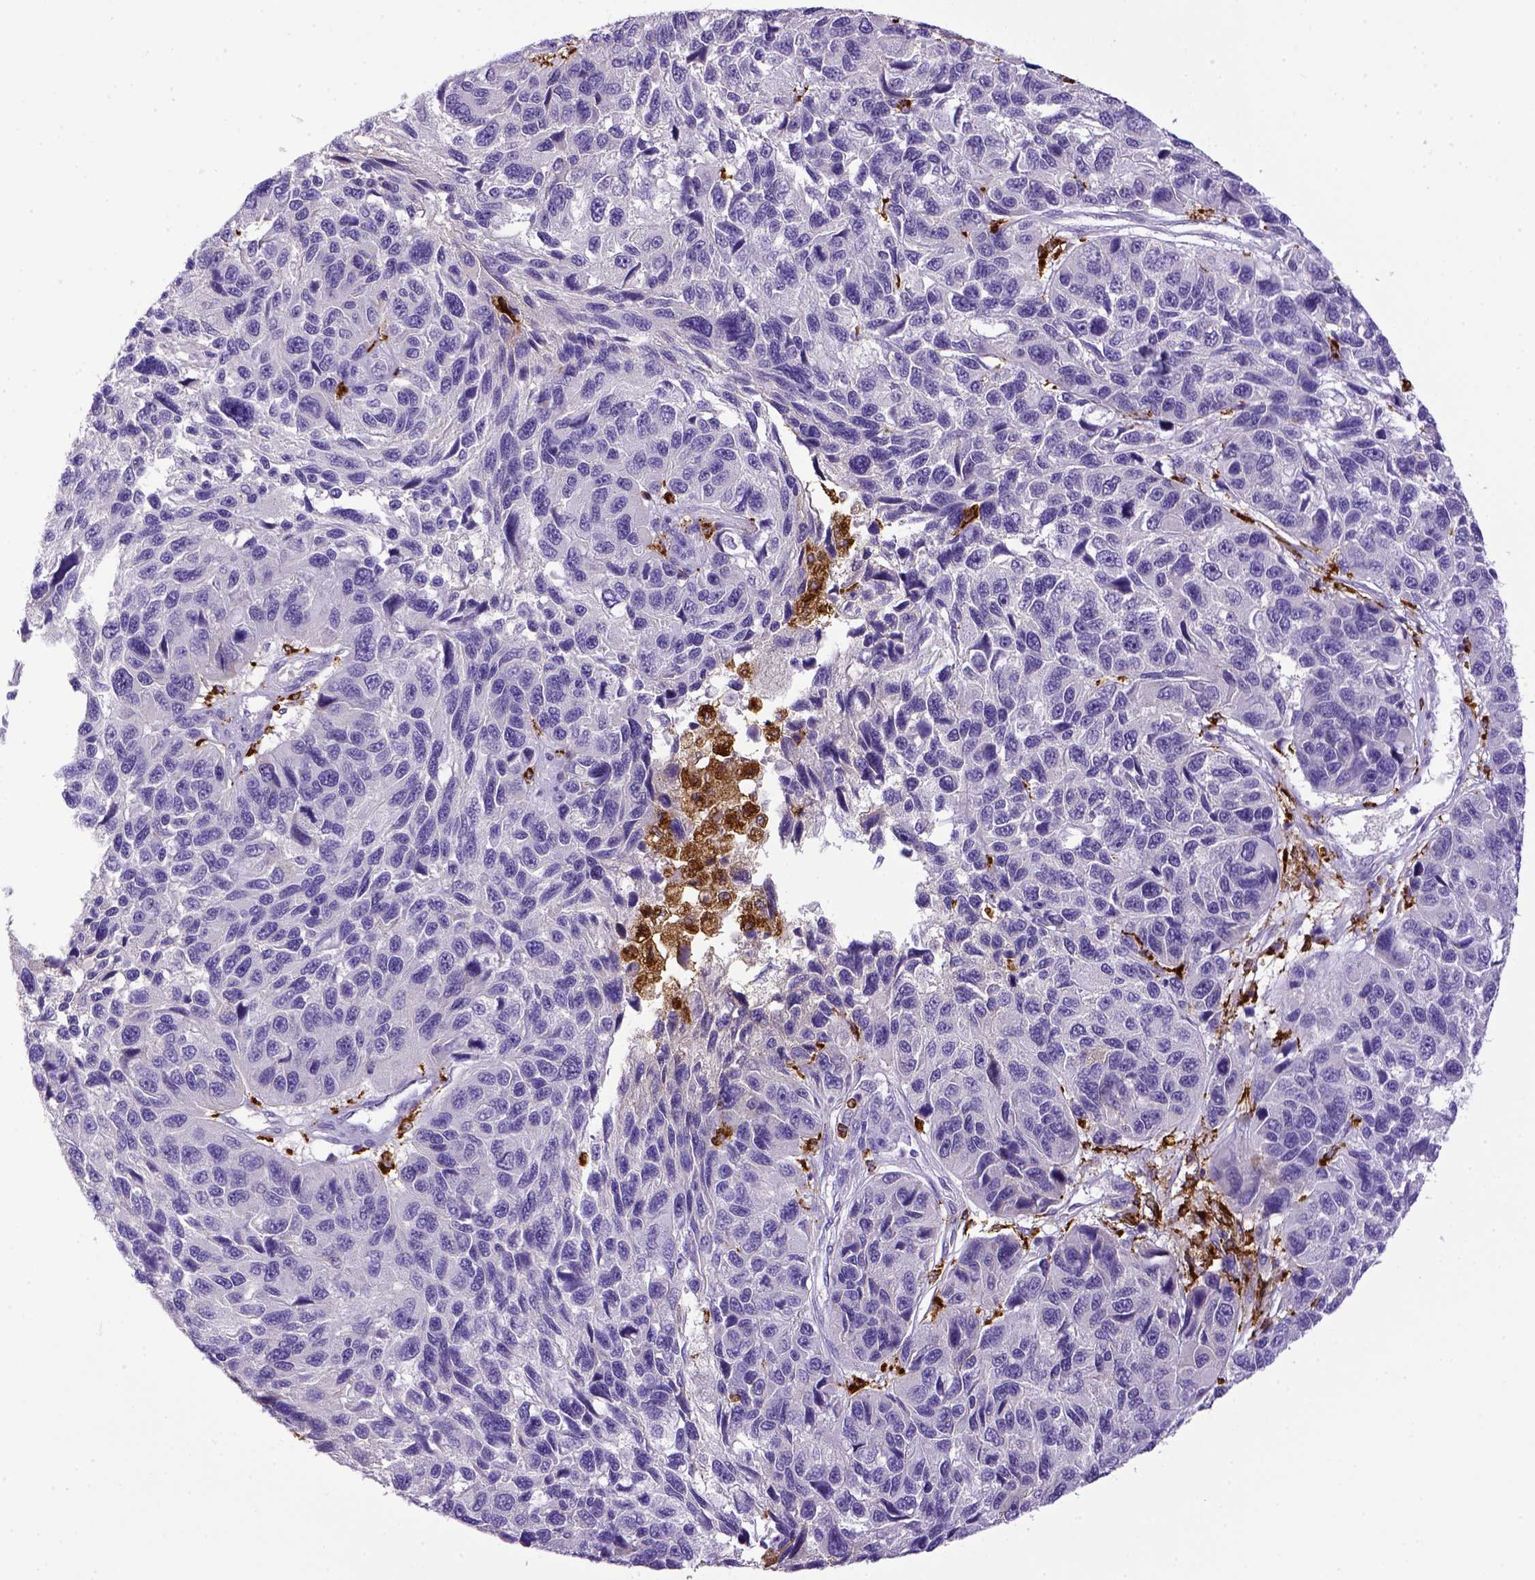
{"staining": {"intensity": "negative", "quantity": "none", "location": "none"}, "tissue": "melanoma", "cell_type": "Tumor cells", "image_type": "cancer", "snomed": [{"axis": "morphology", "description": "Malignant melanoma, NOS"}, {"axis": "topography", "description": "Skin"}], "caption": "IHC photomicrograph of human malignant melanoma stained for a protein (brown), which demonstrates no expression in tumor cells.", "gene": "CD68", "patient": {"sex": "male", "age": 53}}